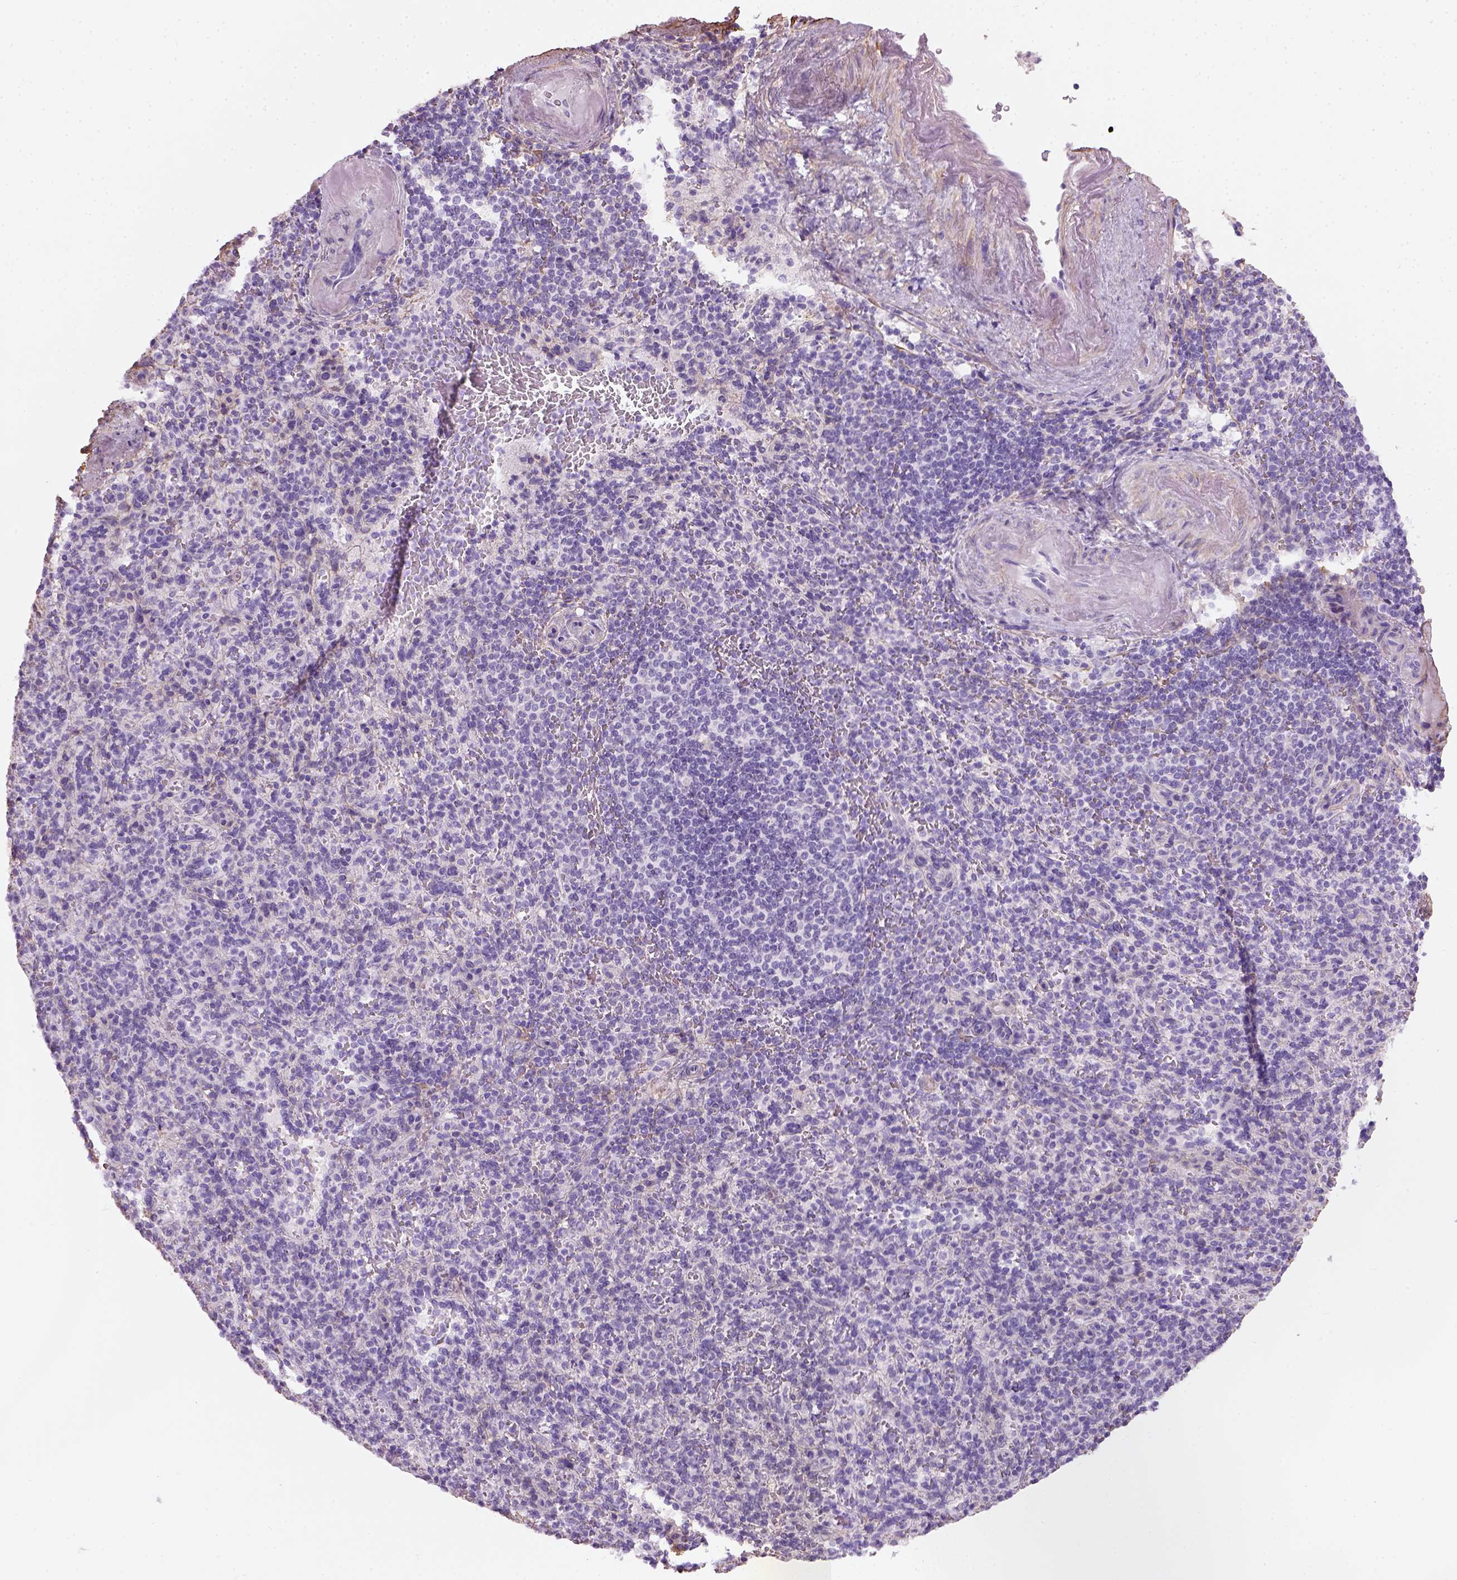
{"staining": {"intensity": "negative", "quantity": "none", "location": "none"}, "tissue": "spleen", "cell_type": "Cells in red pulp", "image_type": "normal", "snomed": [{"axis": "morphology", "description": "Normal tissue, NOS"}, {"axis": "topography", "description": "Spleen"}], "caption": "DAB (3,3'-diaminobenzidine) immunohistochemical staining of normal spleen exhibits no significant expression in cells in red pulp.", "gene": "FAM161A", "patient": {"sex": "female", "age": 74}}